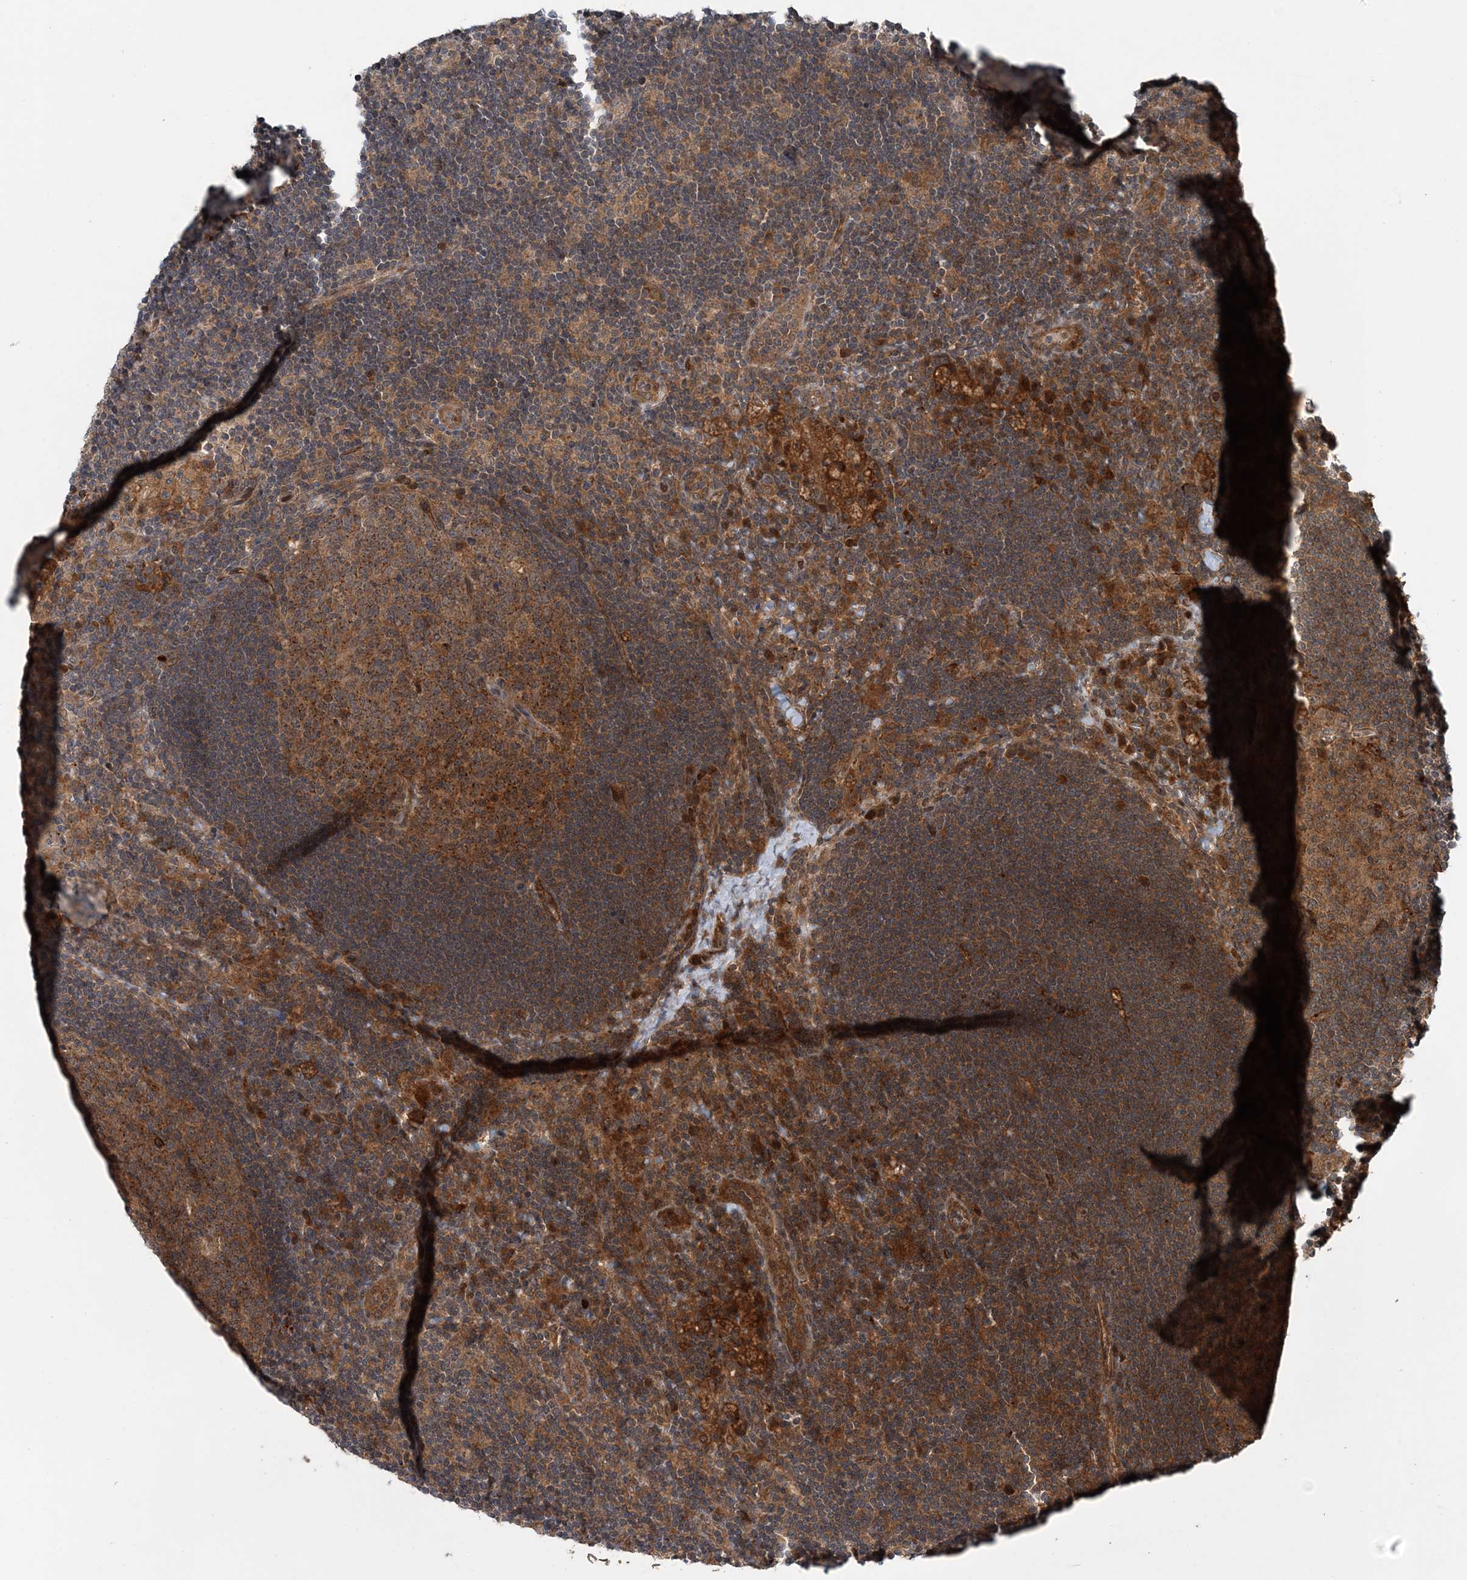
{"staining": {"intensity": "moderate", "quantity": ">75%", "location": "cytoplasmic/membranous"}, "tissue": "lymph node", "cell_type": "Germinal center cells", "image_type": "normal", "snomed": [{"axis": "morphology", "description": "Normal tissue, NOS"}, {"axis": "topography", "description": "Lymph node"}], "caption": "Benign lymph node reveals moderate cytoplasmic/membranous staining in about >75% of germinal center cells.", "gene": "UBTD2", "patient": {"sex": "male", "age": 24}}